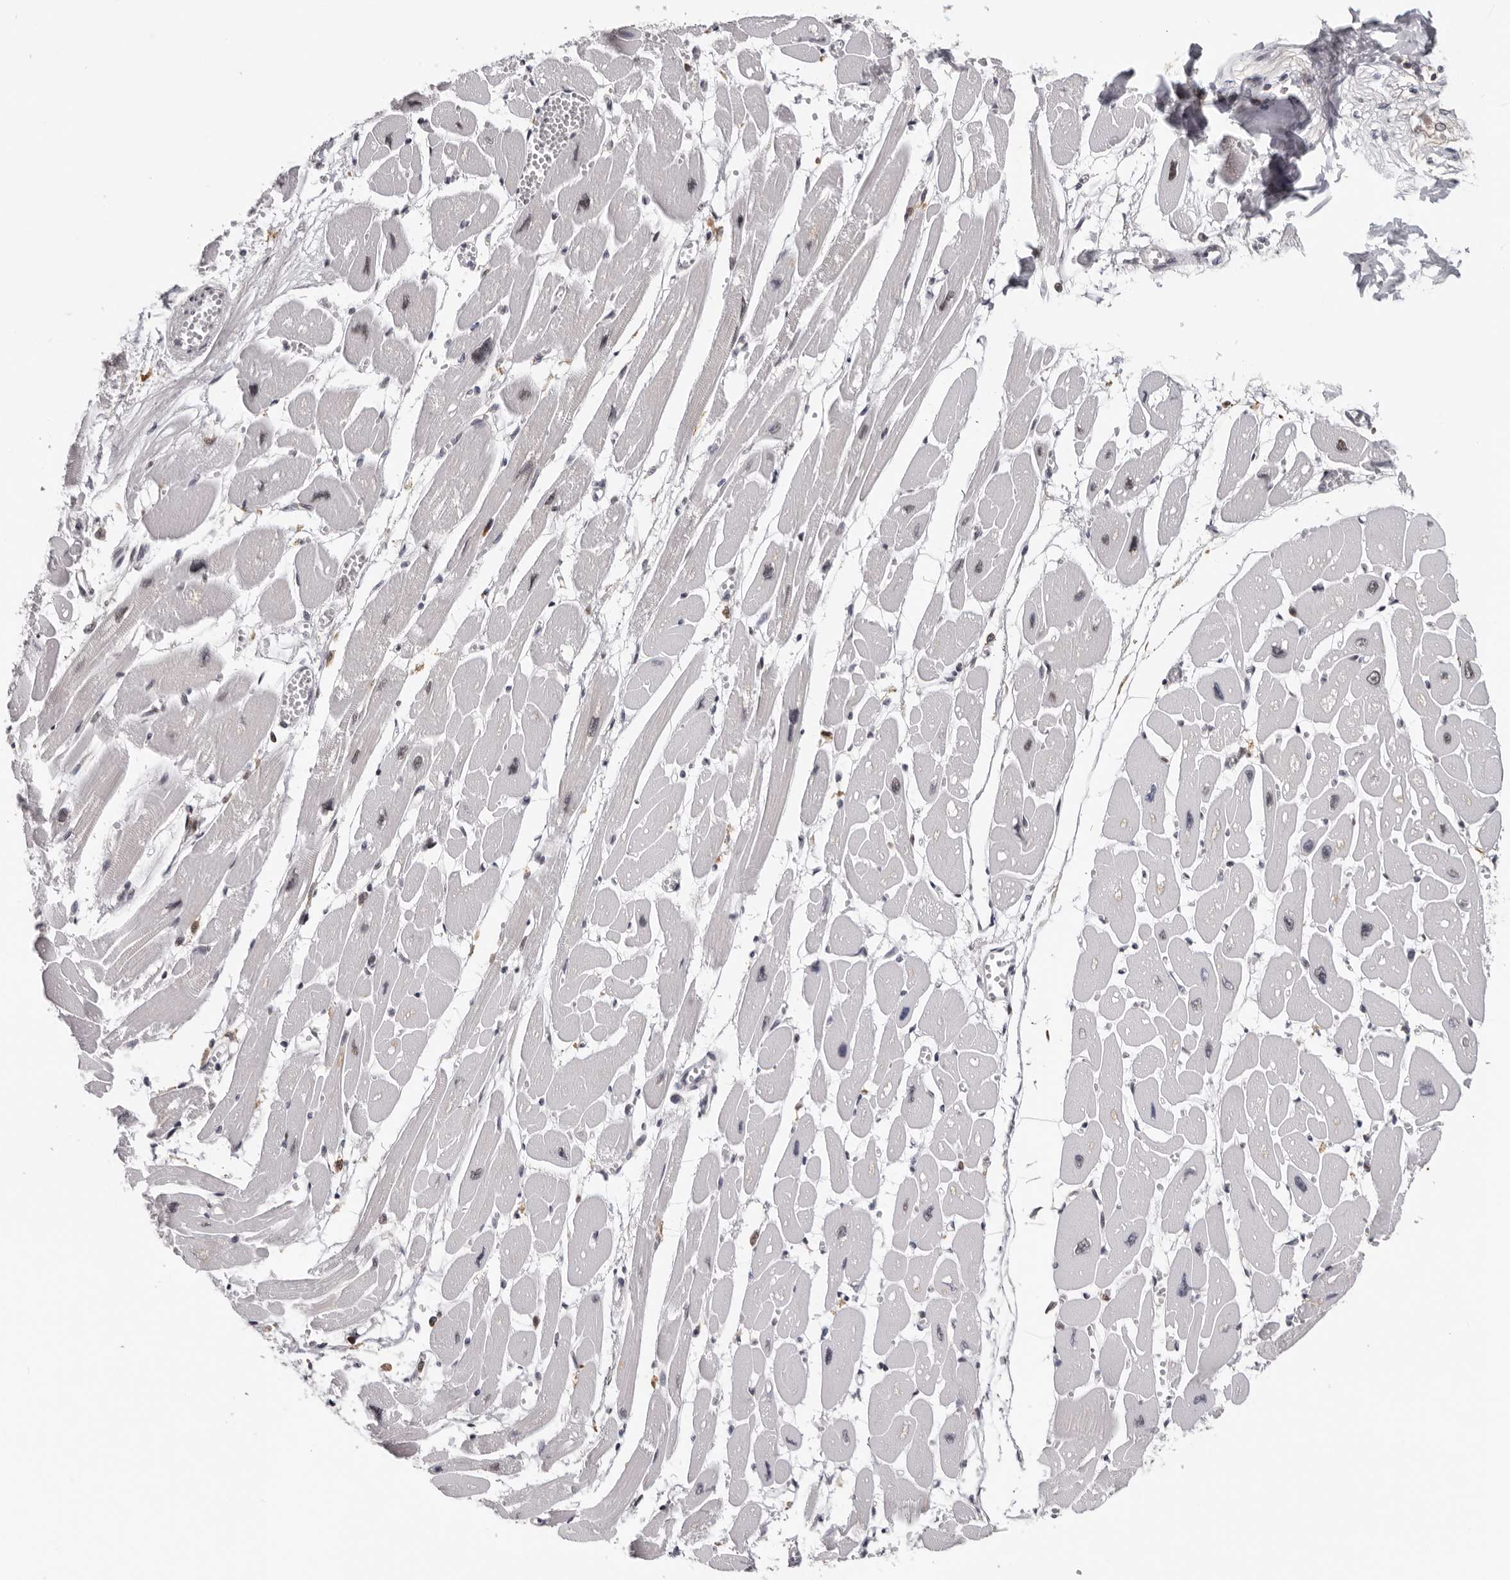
{"staining": {"intensity": "negative", "quantity": "none", "location": "none"}, "tissue": "heart muscle", "cell_type": "Cardiomyocytes", "image_type": "normal", "snomed": [{"axis": "morphology", "description": "Normal tissue, NOS"}, {"axis": "topography", "description": "Heart"}], "caption": "Immunohistochemistry (IHC) image of normal heart muscle stained for a protein (brown), which reveals no positivity in cardiomyocytes.", "gene": "KIF2B", "patient": {"sex": "female", "age": 54}}